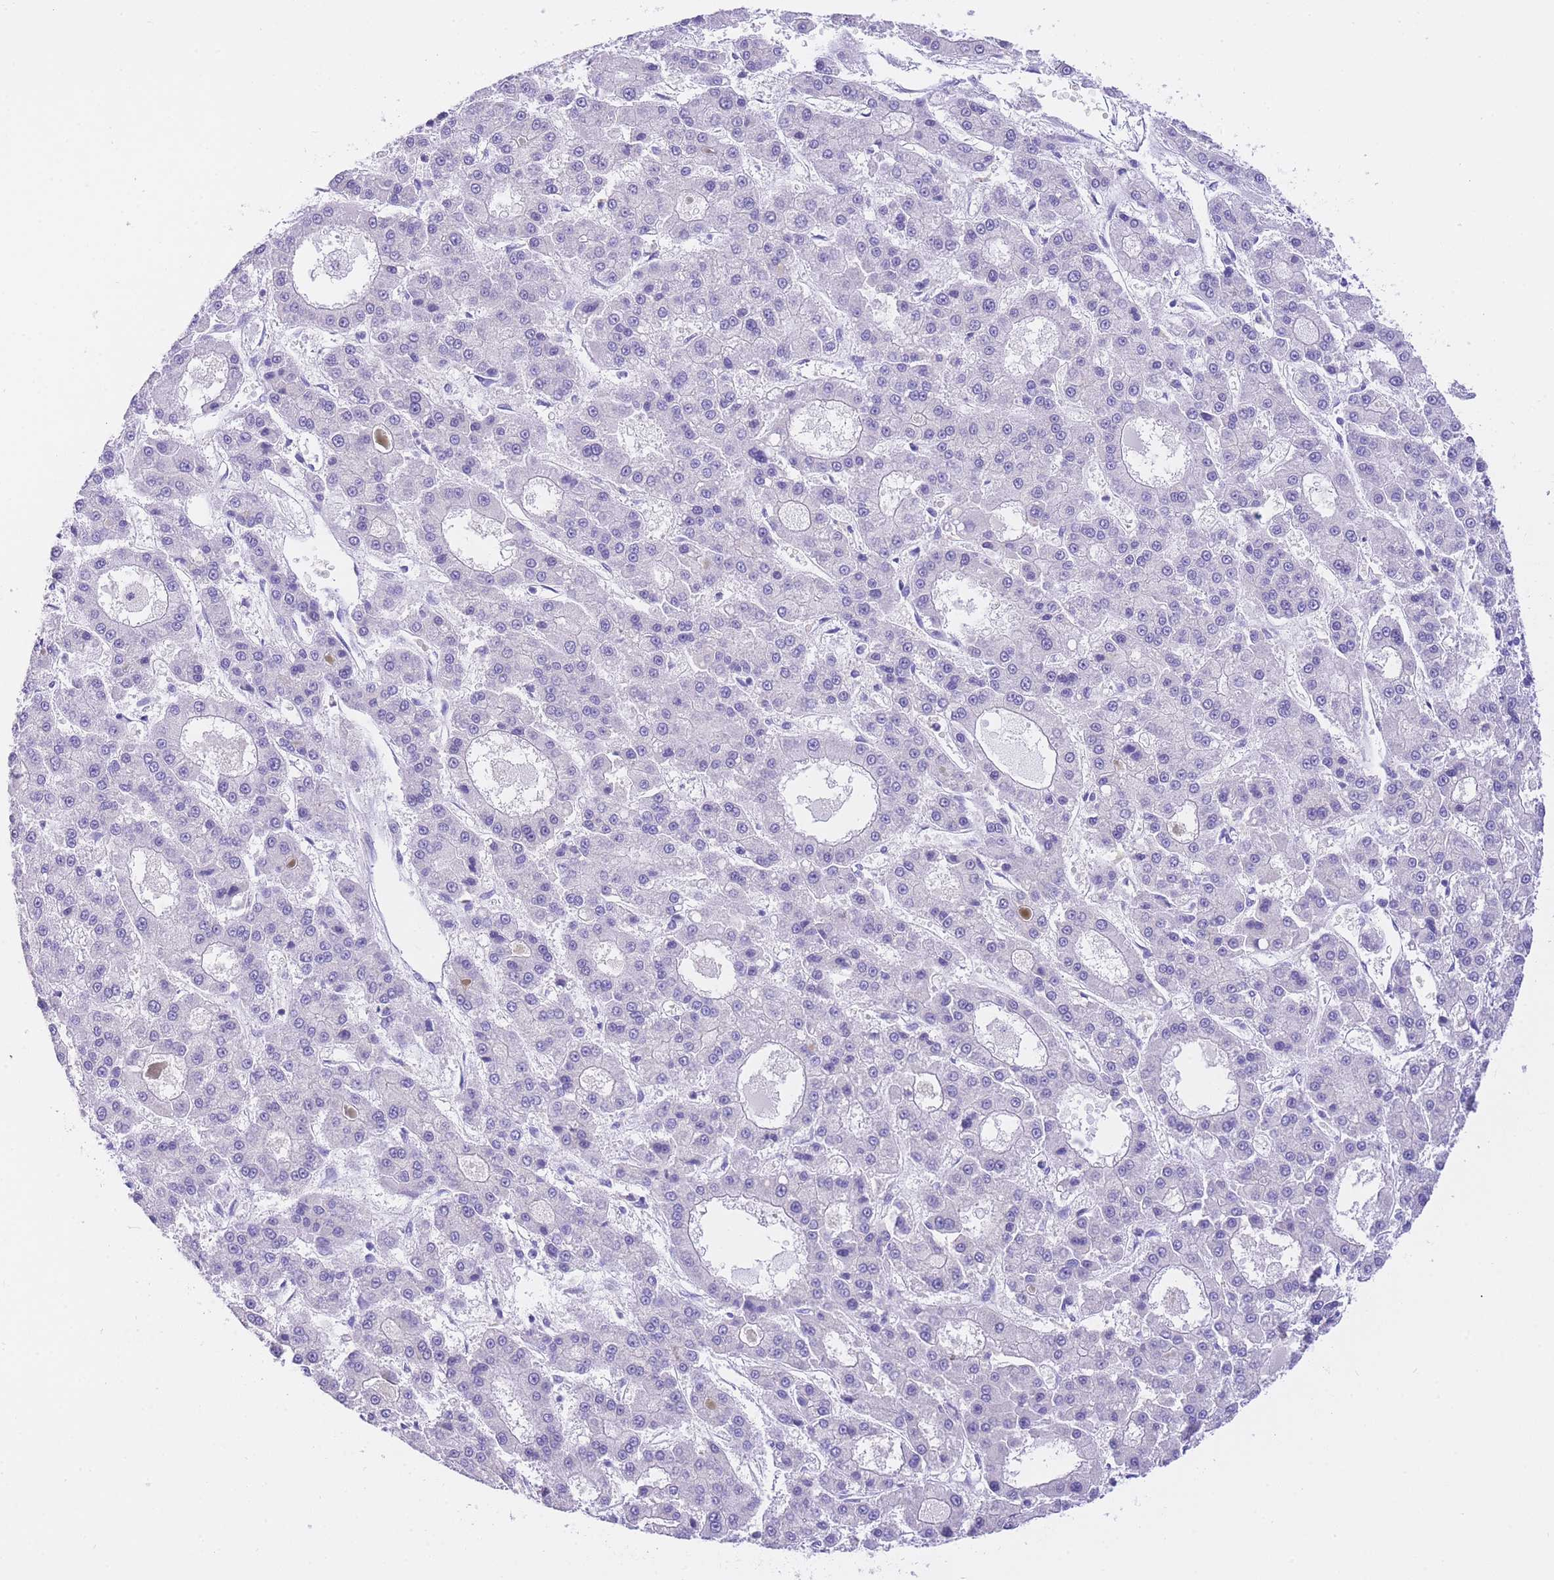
{"staining": {"intensity": "negative", "quantity": "none", "location": "none"}, "tissue": "liver cancer", "cell_type": "Tumor cells", "image_type": "cancer", "snomed": [{"axis": "morphology", "description": "Carcinoma, Hepatocellular, NOS"}, {"axis": "topography", "description": "Liver"}], "caption": "Histopathology image shows no significant protein expression in tumor cells of liver cancer (hepatocellular carcinoma).", "gene": "NKD2", "patient": {"sex": "male", "age": 70}}